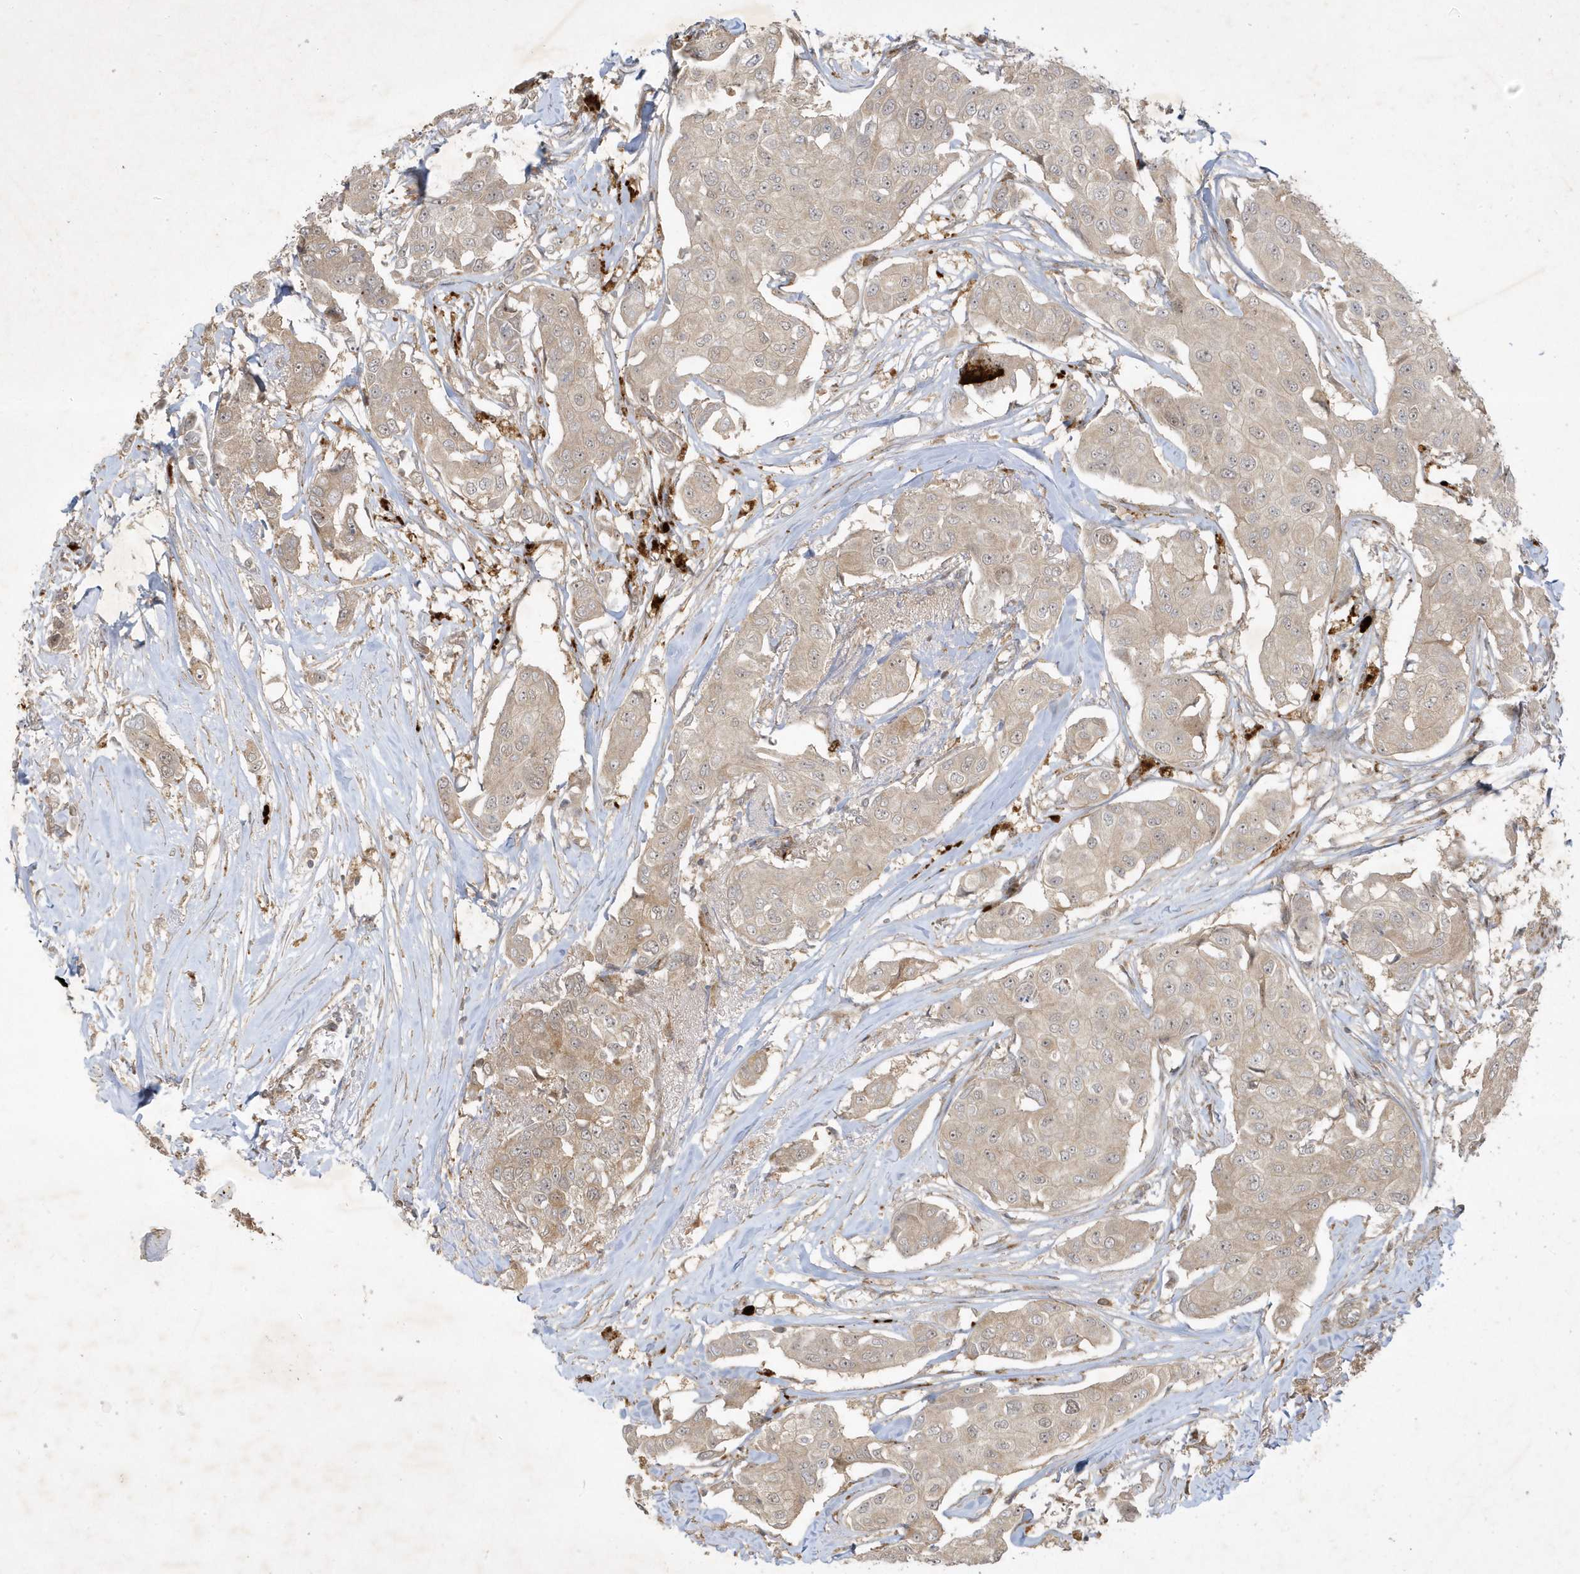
{"staining": {"intensity": "weak", "quantity": "<25%", "location": "cytoplasmic/membranous"}, "tissue": "breast cancer", "cell_type": "Tumor cells", "image_type": "cancer", "snomed": [{"axis": "morphology", "description": "Duct carcinoma"}, {"axis": "topography", "description": "Breast"}], "caption": "Breast infiltrating ductal carcinoma was stained to show a protein in brown. There is no significant expression in tumor cells.", "gene": "IFT57", "patient": {"sex": "female", "age": 80}}